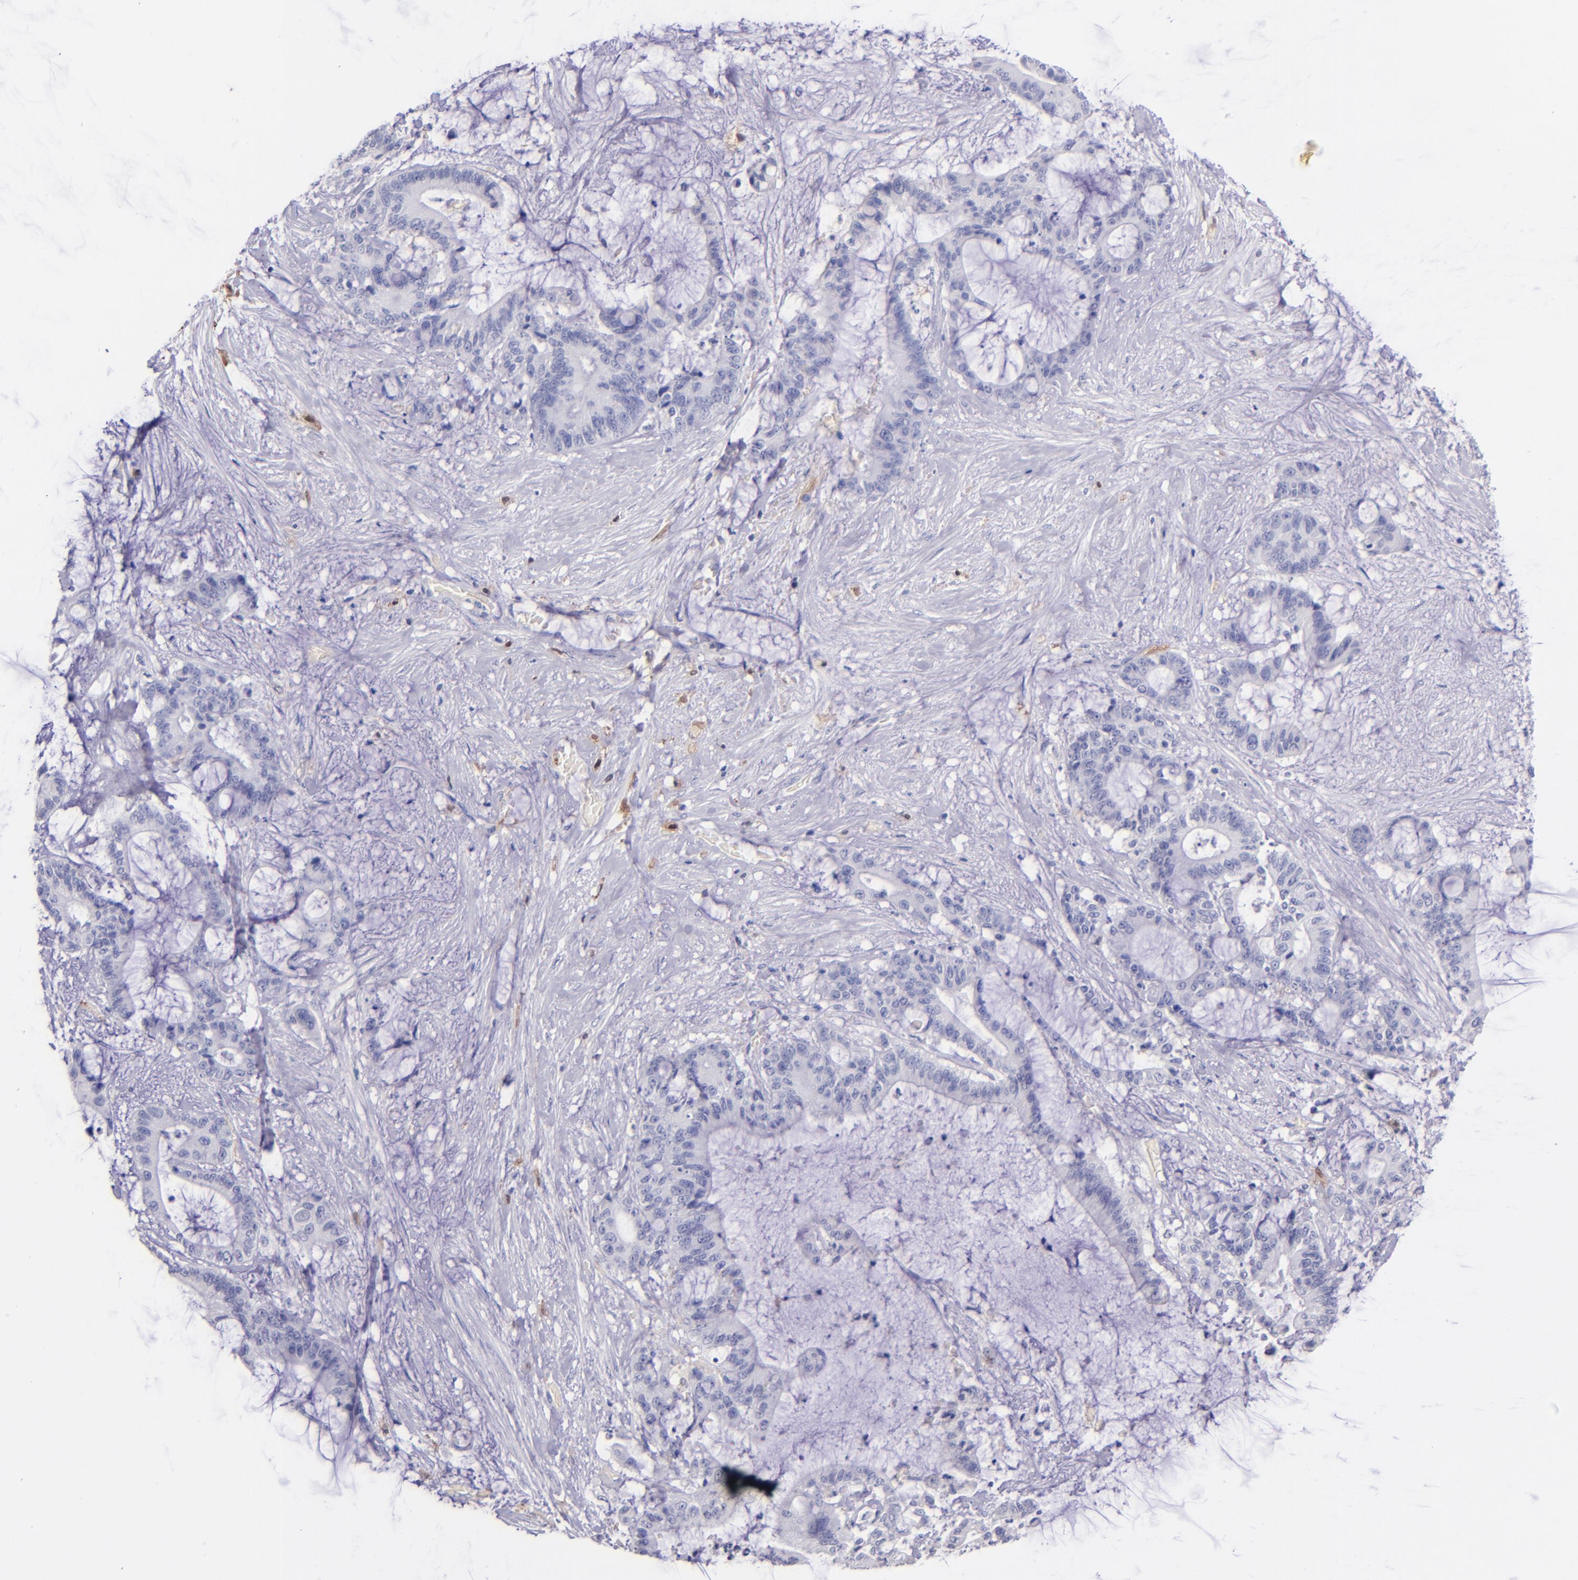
{"staining": {"intensity": "negative", "quantity": "none", "location": "none"}, "tissue": "liver cancer", "cell_type": "Tumor cells", "image_type": "cancer", "snomed": [{"axis": "morphology", "description": "Cholangiocarcinoma"}, {"axis": "topography", "description": "Liver"}], "caption": "Liver cancer stained for a protein using immunohistochemistry (IHC) reveals no positivity tumor cells.", "gene": "F13A1", "patient": {"sex": "female", "age": 73}}